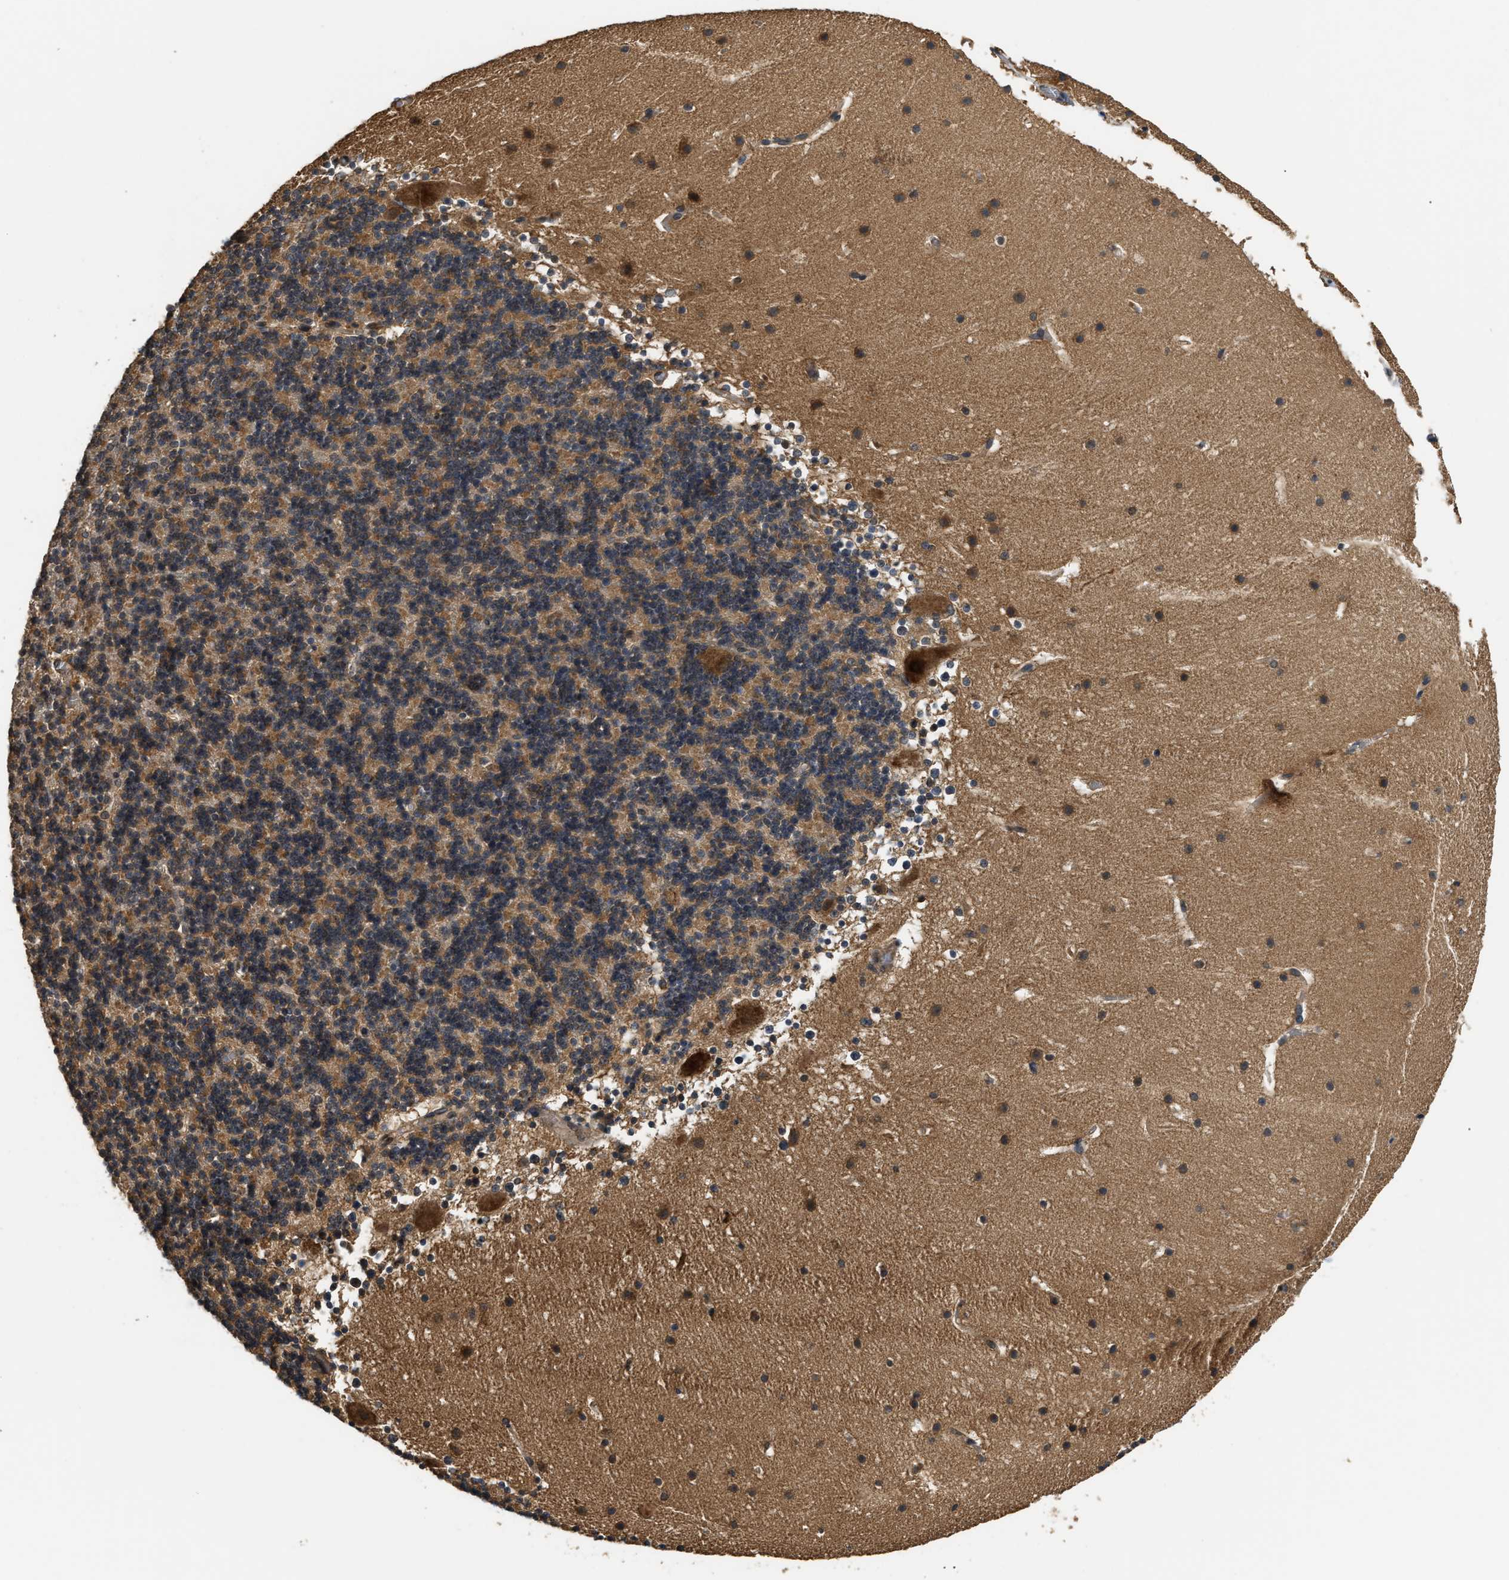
{"staining": {"intensity": "moderate", "quantity": "25%-75%", "location": "cytoplasmic/membranous"}, "tissue": "cerebellum", "cell_type": "Cells in granular layer", "image_type": "normal", "snomed": [{"axis": "morphology", "description": "Normal tissue, NOS"}, {"axis": "topography", "description": "Cerebellum"}], "caption": "Protein staining by immunohistochemistry reveals moderate cytoplasmic/membranous expression in approximately 25%-75% of cells in granular layer in benign cerebellum. The staining was performed using DAB (3,3'-diaminobenzidine) to visualize the protein expression in brown, while the nuclei were stained in blue with hematoxylin (Magnification: 20x).", "gene": "DNAJC2", "patient": {"sex": "male", "age": 45}}